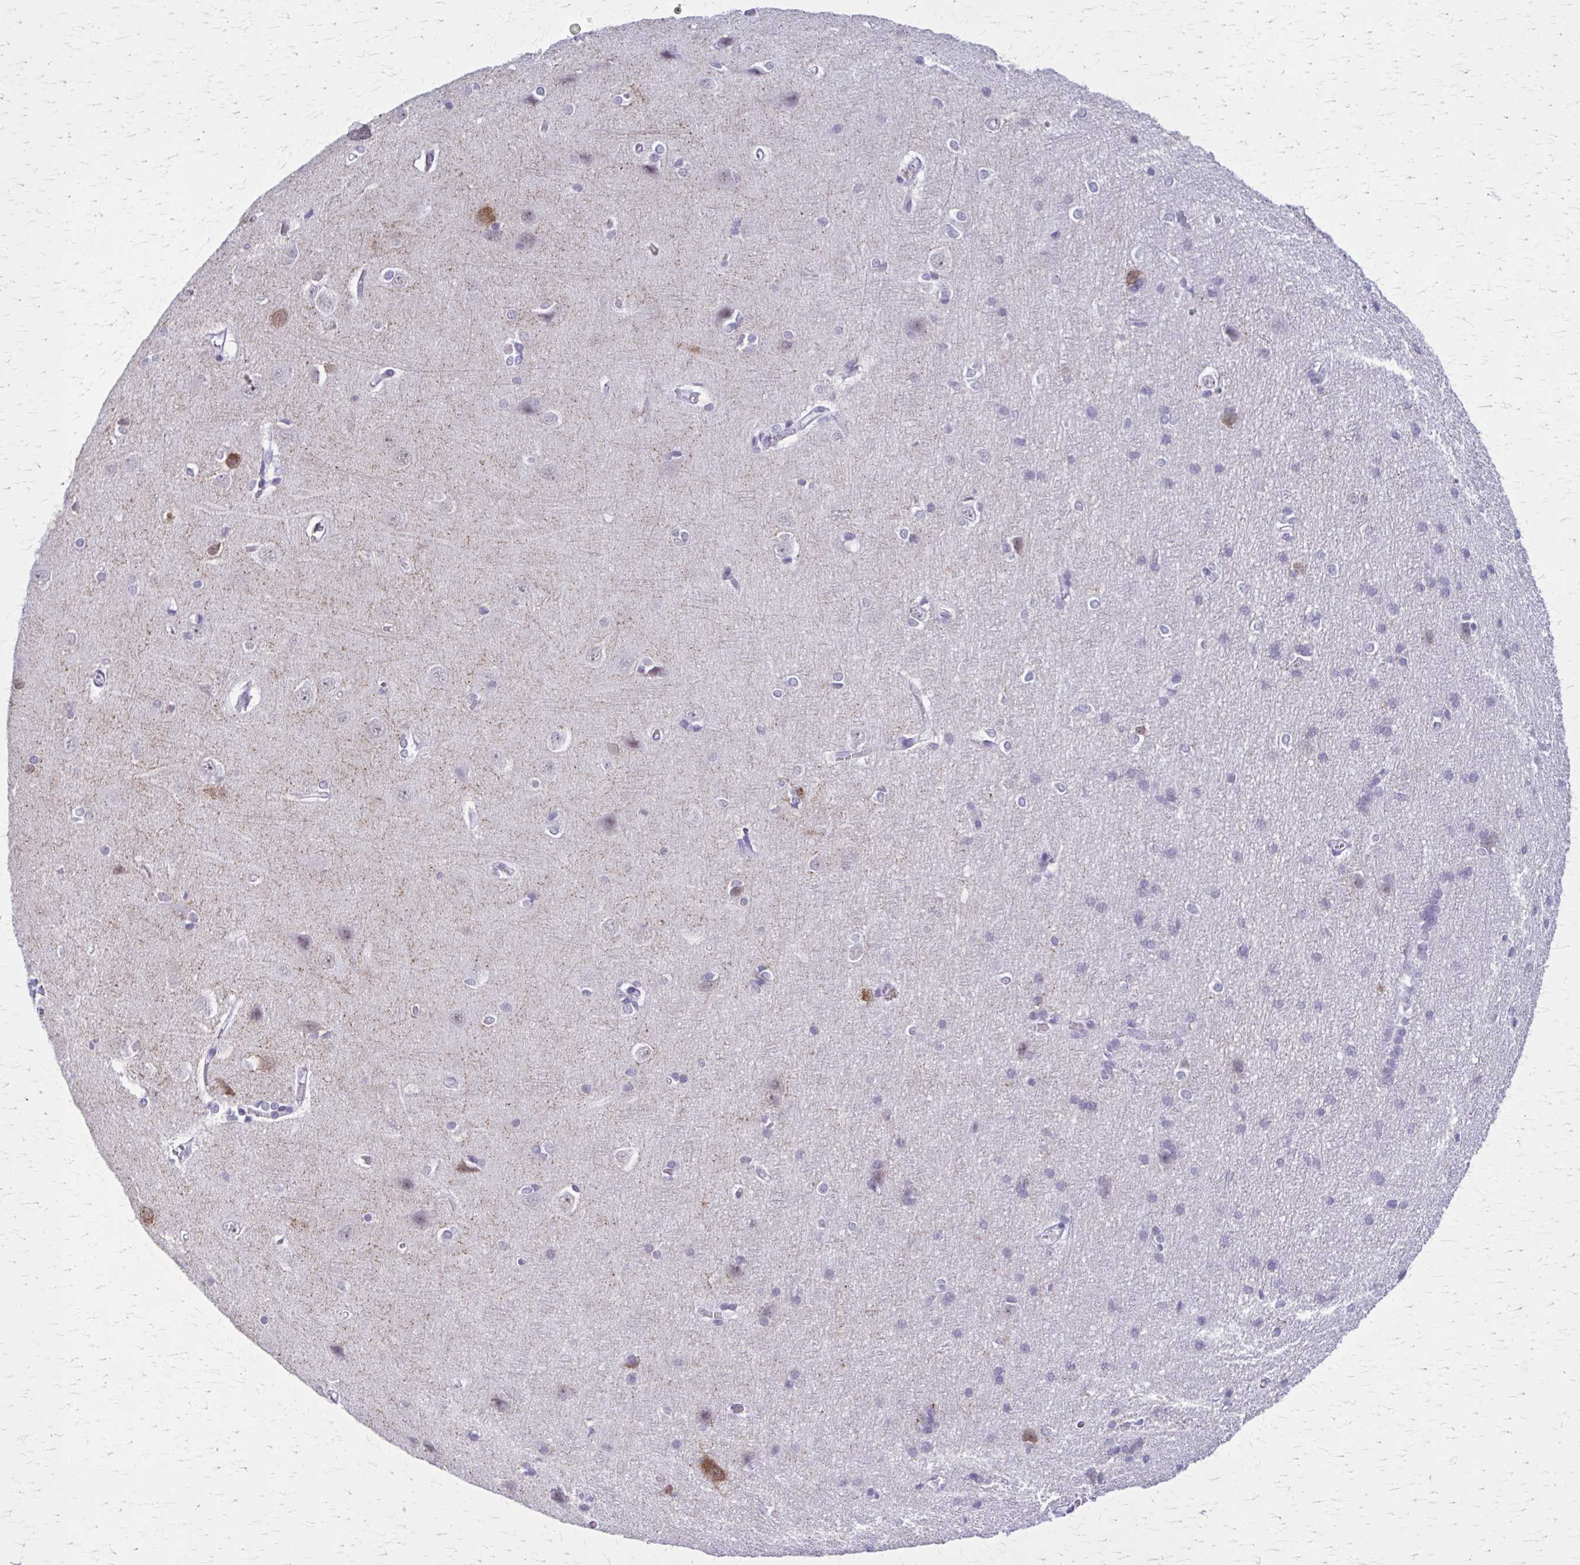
{"staining": {"intensity": "negative", "quantity": "none", "location": "none"}, "tissue": "cerebral cortex", "cell_type": "Endothelial cells", "image_type": "normal", "snomed": [{"axis": "morphology", "description": "Normal tissue, NOS"}, {"axis": "topography", "description": "Cerebral cortex"}], "caption": "Immunohistochemical staining of benign cerebral cortex shows no significant staining in endothelial cells.", "gene": "GAD1", "patient": {"sex": "male", "age": 37}}